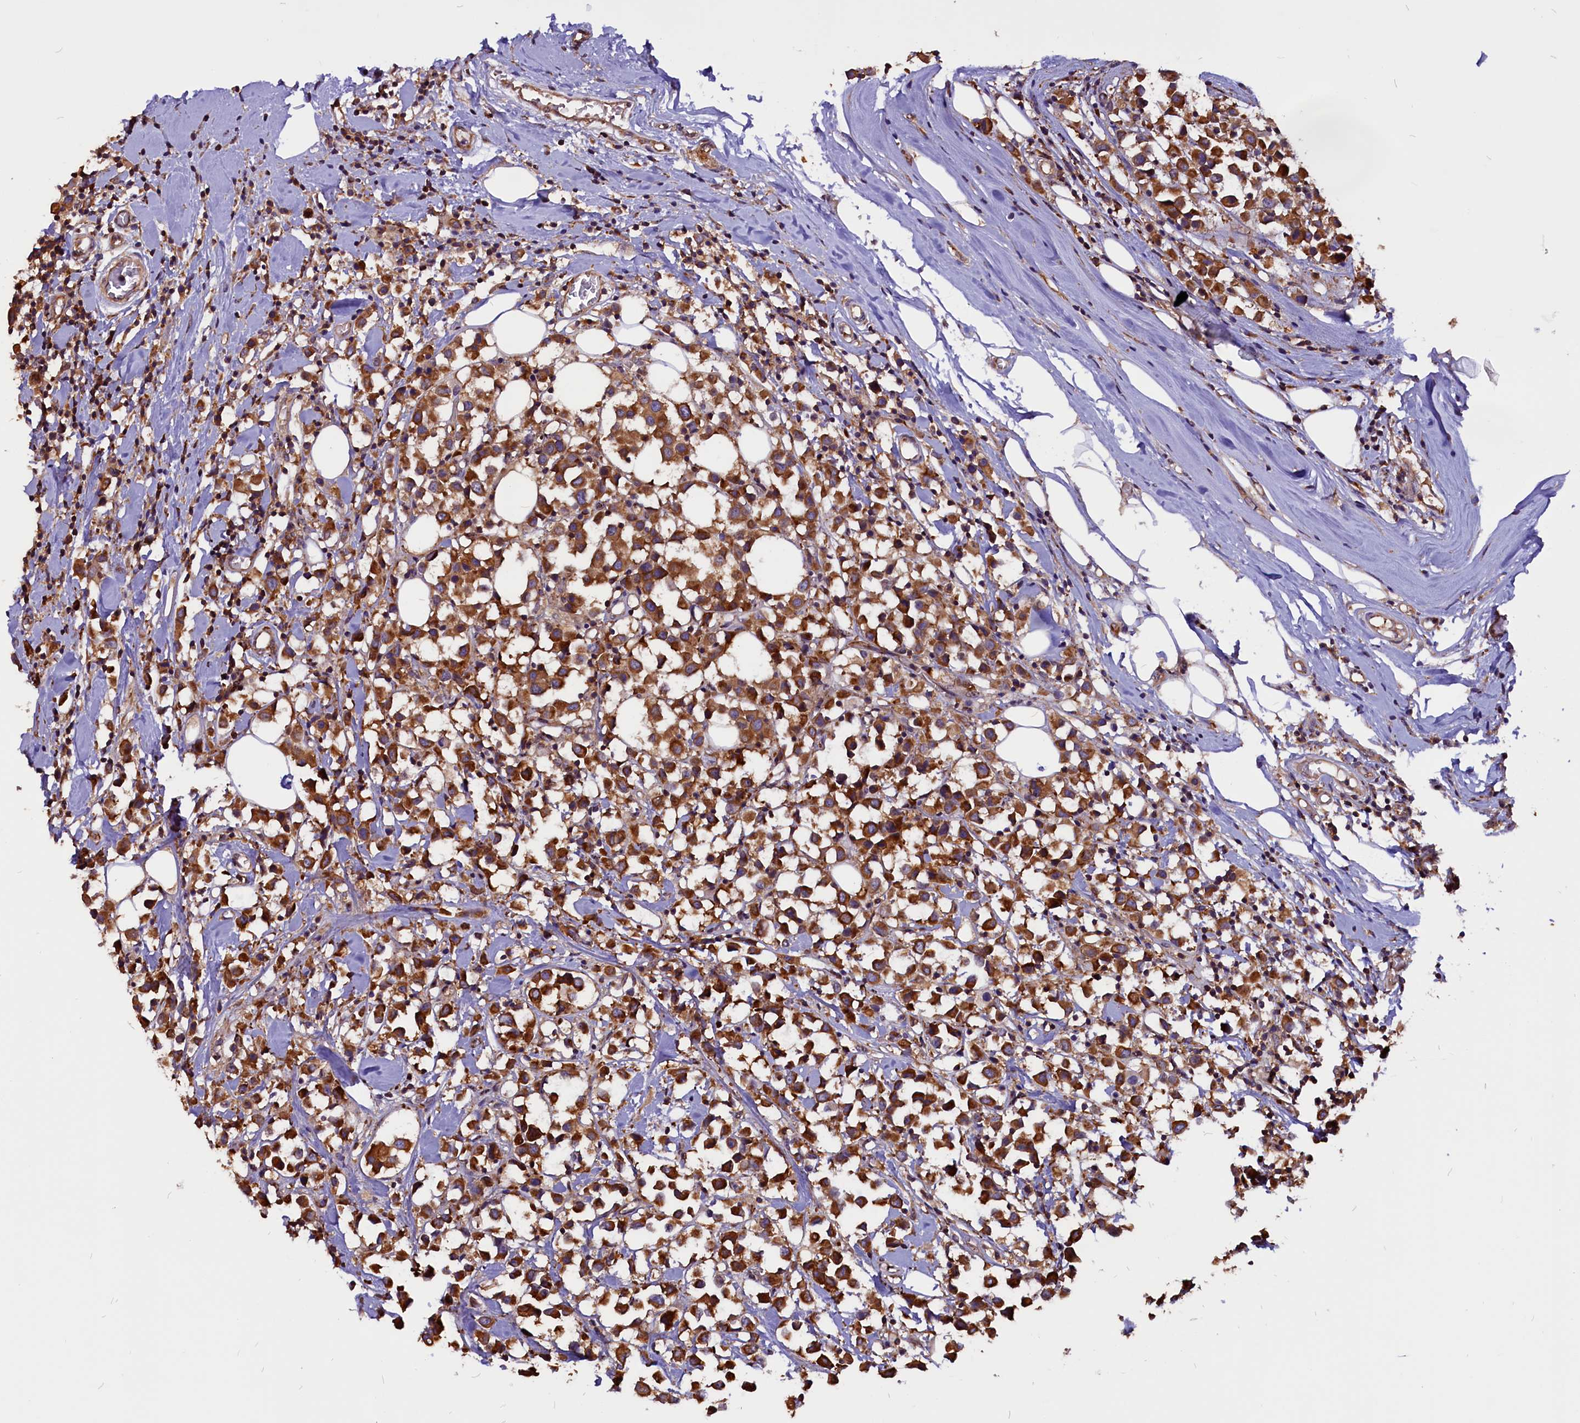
{"staining": {"intensity": "strong", "quantity": ">75%", "location": "cytoplasmic/membranous"}, "tissue": "breast cancer", "cell_type": "Tumor cells", "image_type": "cancer", "snomed": [{"axis": "morphology", "description": "Duct carcinoma"}, {"axis": "topography", "description": "Breast"}], "caption": "Protein staining reveals strong cytoplasmic/membranous positivity in approximately >75% of tumor cells in breast cancer (infiltrating ductal carcinoma). The staining was performed using DAB (3,3'-diaminobenzidine) to visualize the protein expression in brown, while the nuclei were stained in blue with hematoxylin (Magnification: 20x).", "gene": "EIF3G", "patient": {"sex": "female", "age": 61}}